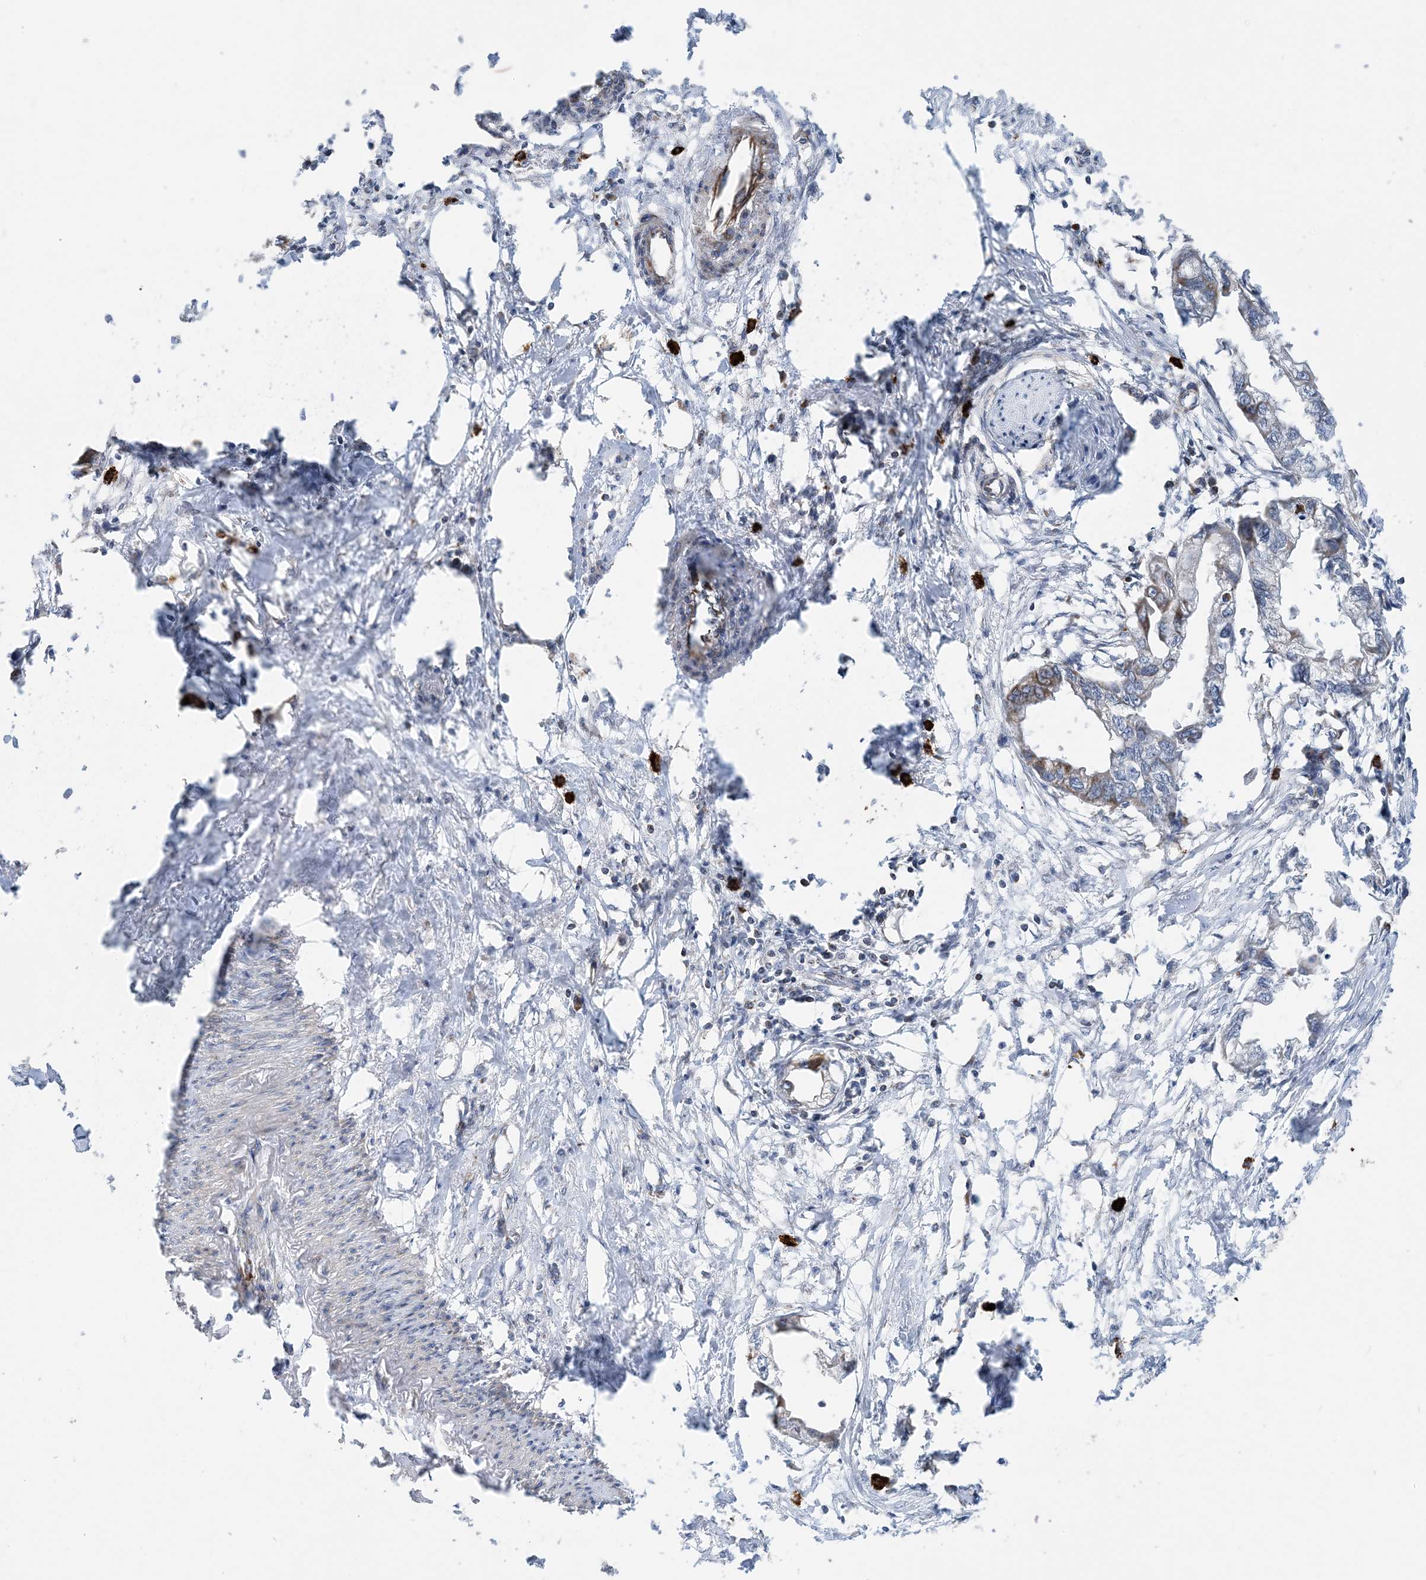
{"staining": {"intensity": "weak", "quantity": "<25%", "location": "cytoplasmic/membranous"}, "tissue": "endometrial cancer", "cell_type": "Tumor cells", "image_type": "cancer", "snomed": [{"axis": "morphology", "description": "Adenocarcinoma, NOS"}, {"axis": "morphology", "description": "Adenocarcinoma, metastatic, NOS"}, {"axis": "topography", "description": "Adipose tissue"}, {"axis": "topography", "description": "Endometrium"}], "caption": "Immunohistochemistry (IHC) of endometrial cancer (adenocarcinoma) displays no expression in tumor cells.", "gene": "PCDHGA1", "patient": {"sex": "female", "age": 67}}